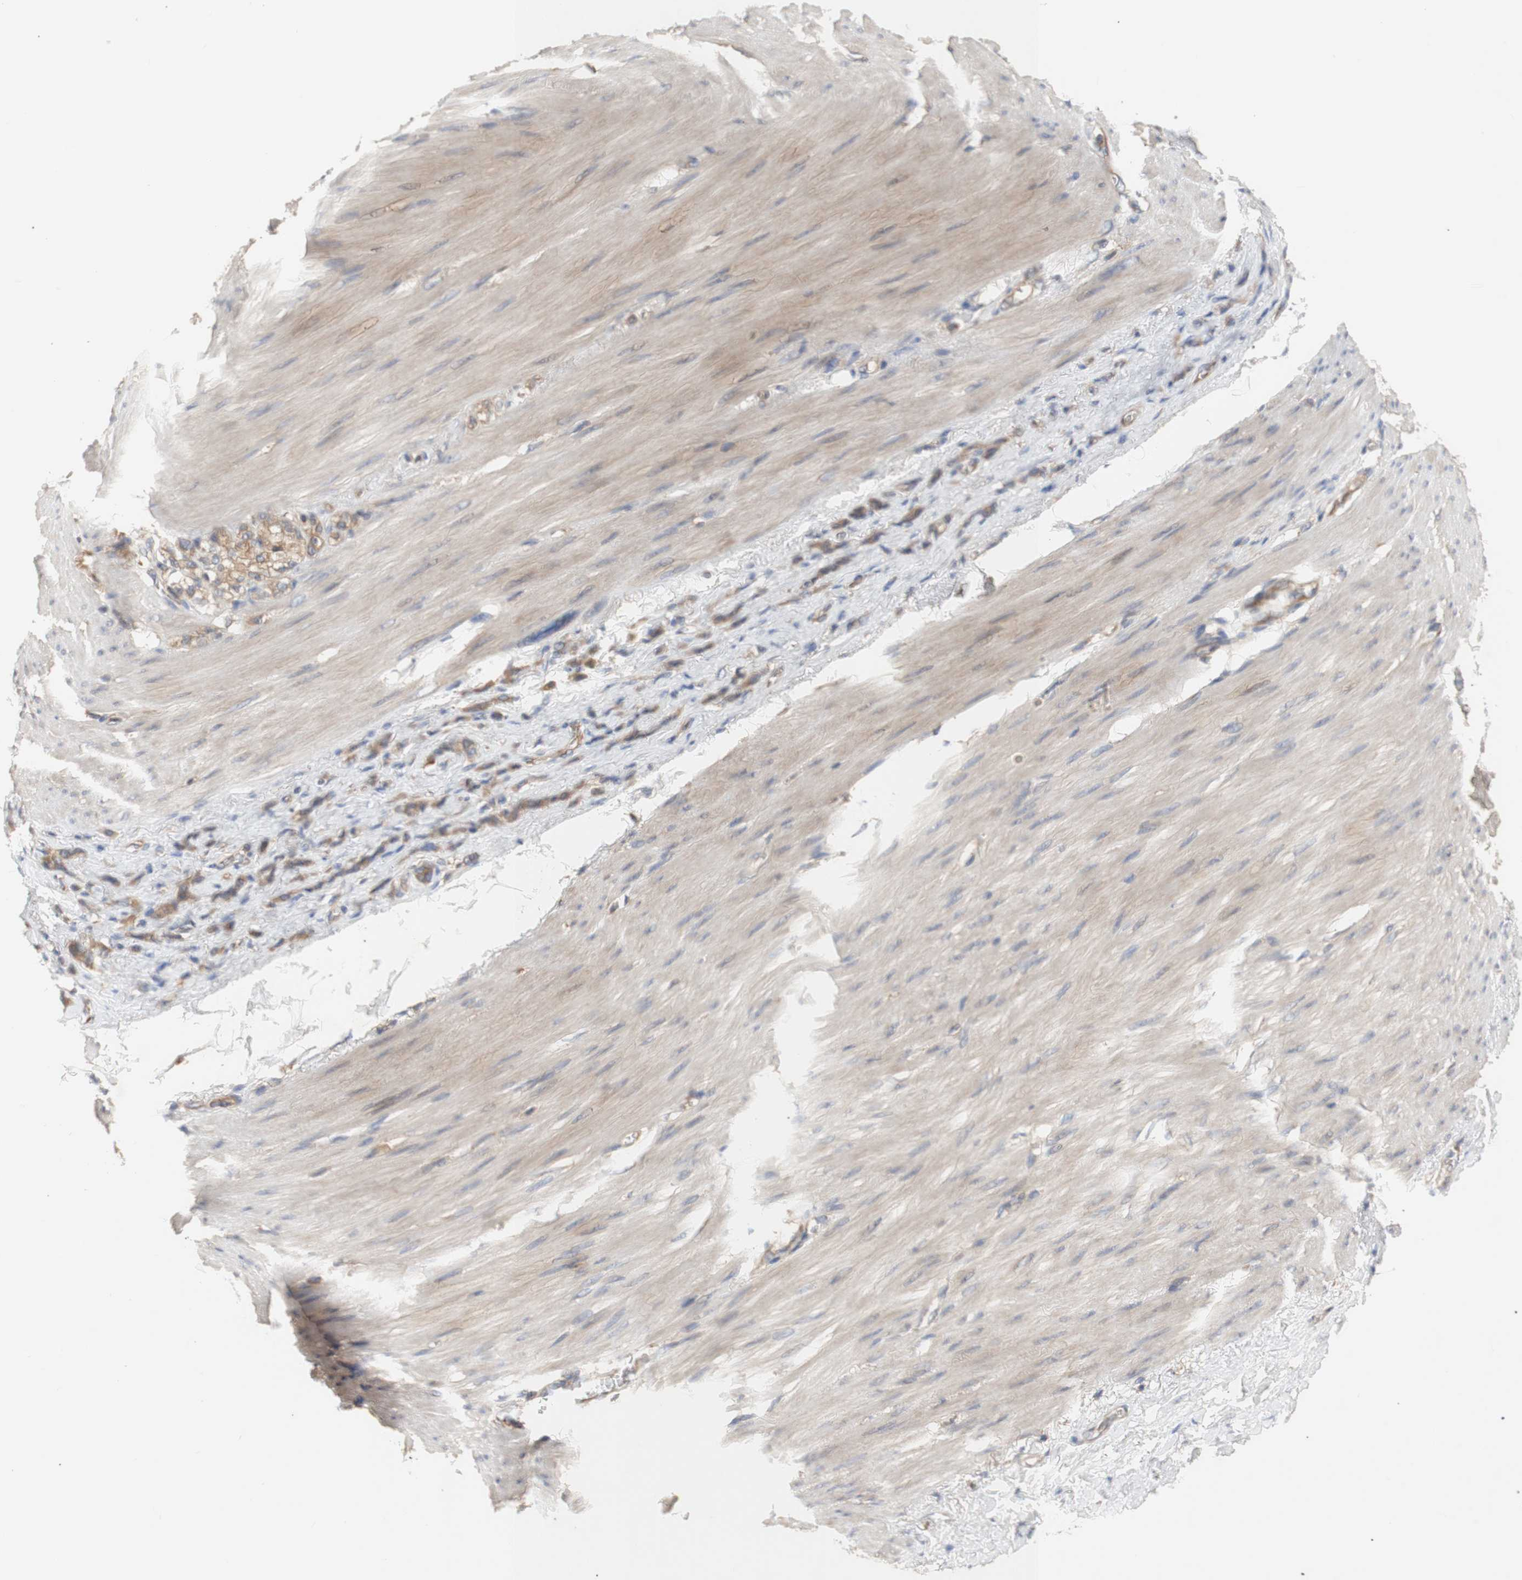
{"staining": {"intensity": "moderate", "quantity": ">75%", "location": "cytoplasmic/membranous"}, "tissue": "stomach cancer", "cell_type": "Tumor cells", "image_type": "cancer", "snomed": [{"axis": "morphology", "description": "Adenocarcinoma, NOS"}, {"axis": "topography", "description": "Stomach"}], "caption": "There is medium levels of moderate cytoplasmic/membranous staining in tumor cells of stomach cancer (adenocarcinoma), as demonstrated by immunohistochemical staining (brown color).", "gene": "IKBKG", "patient": {"sex": "male", "age": 82}}